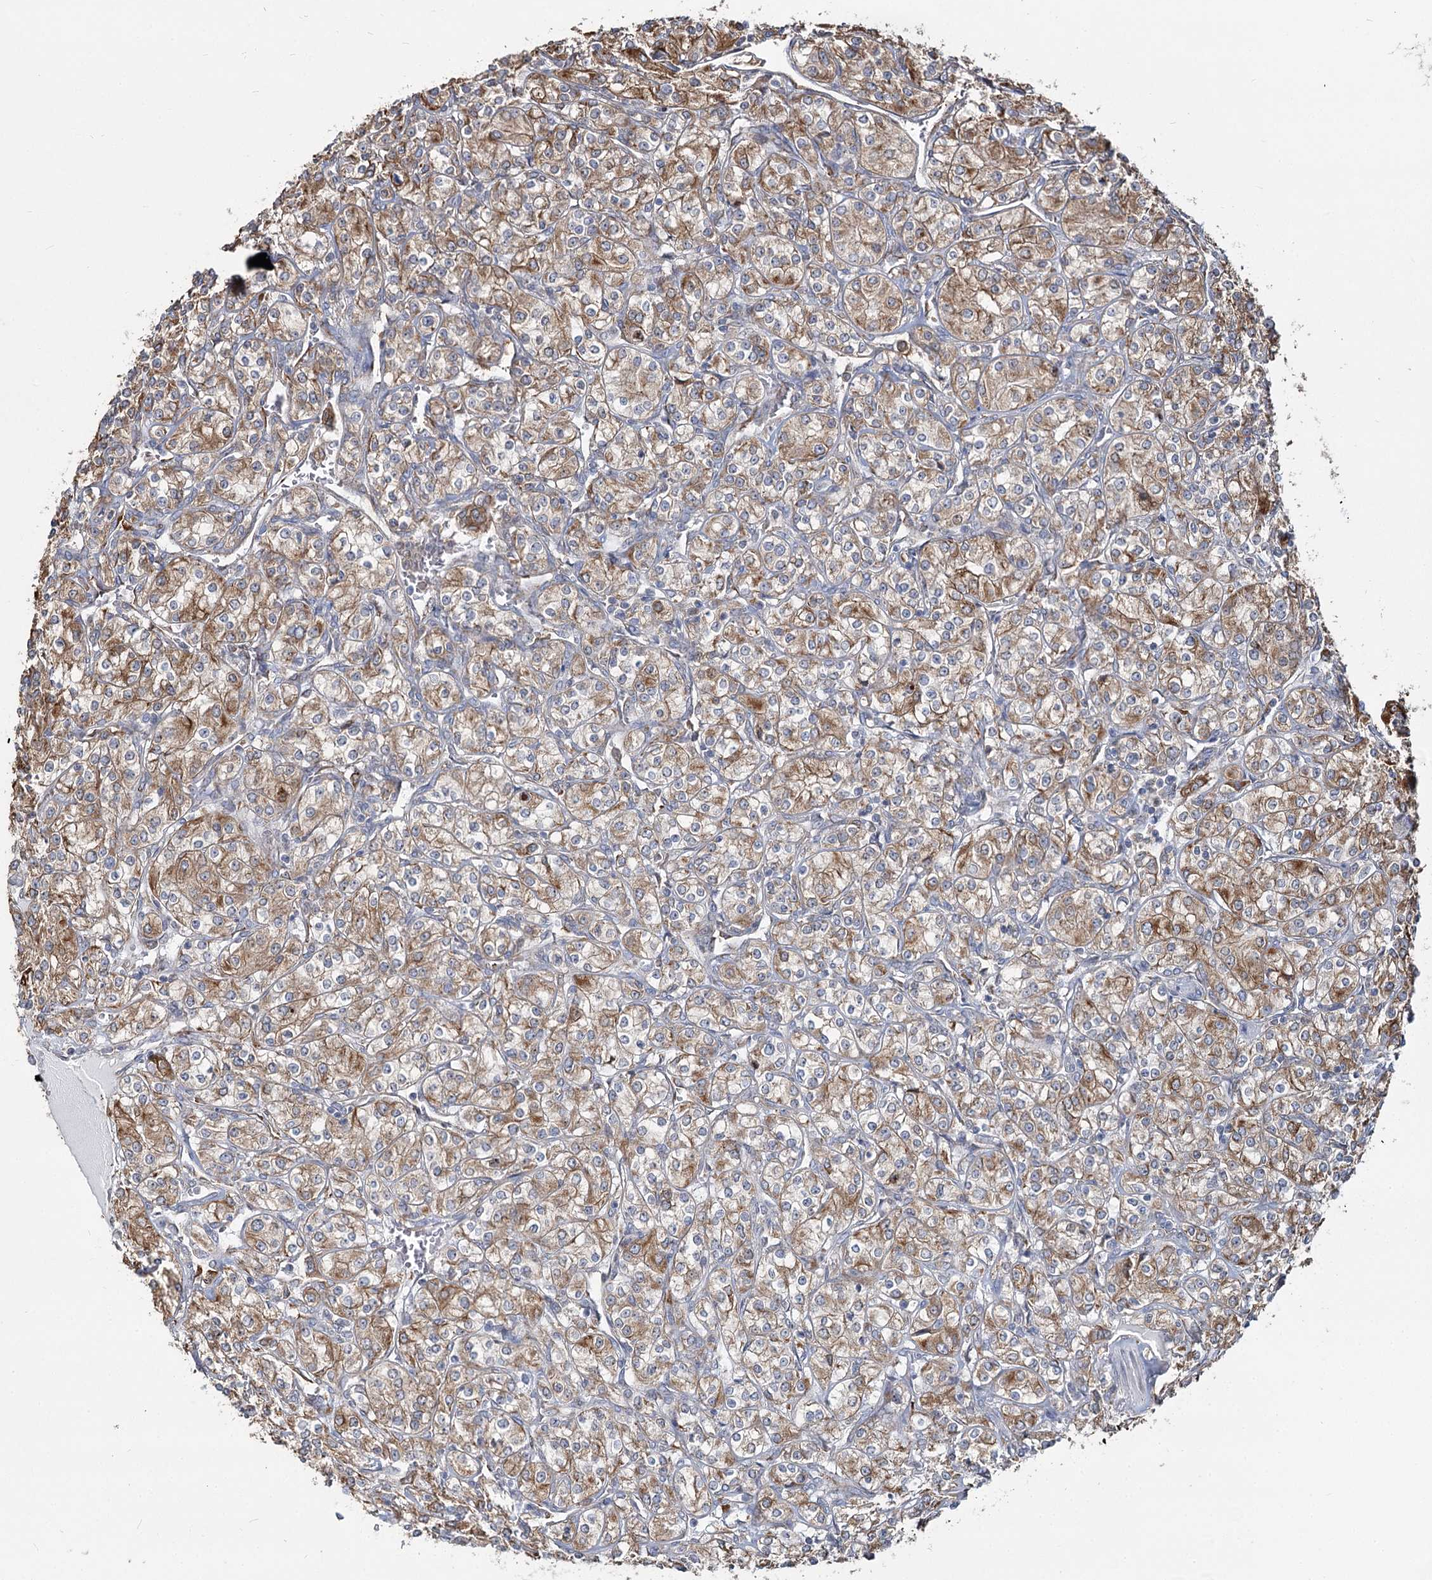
{"staining": {"intensity": "moderate", "quantity": ">75%", "location": "cytoplasmic/membranous"}, "tissue": "renal cancer", "cell_type": "Tumor cells", "image_type": "cancer", "snomed": [{"axis": "morphology", "description": "Adenocarcinoma, NOS"}, {"axis": "topography", "description": "Kidney"}], "caption": "This histopathology image exhibits IHC staining of renal adenocarcinoma, with medium moderate cytoplasmic/membranous expression in about >75% of tumor cells.", "gene": "ZCCHC9", "patient": {"sex": "male", "age": 77}}